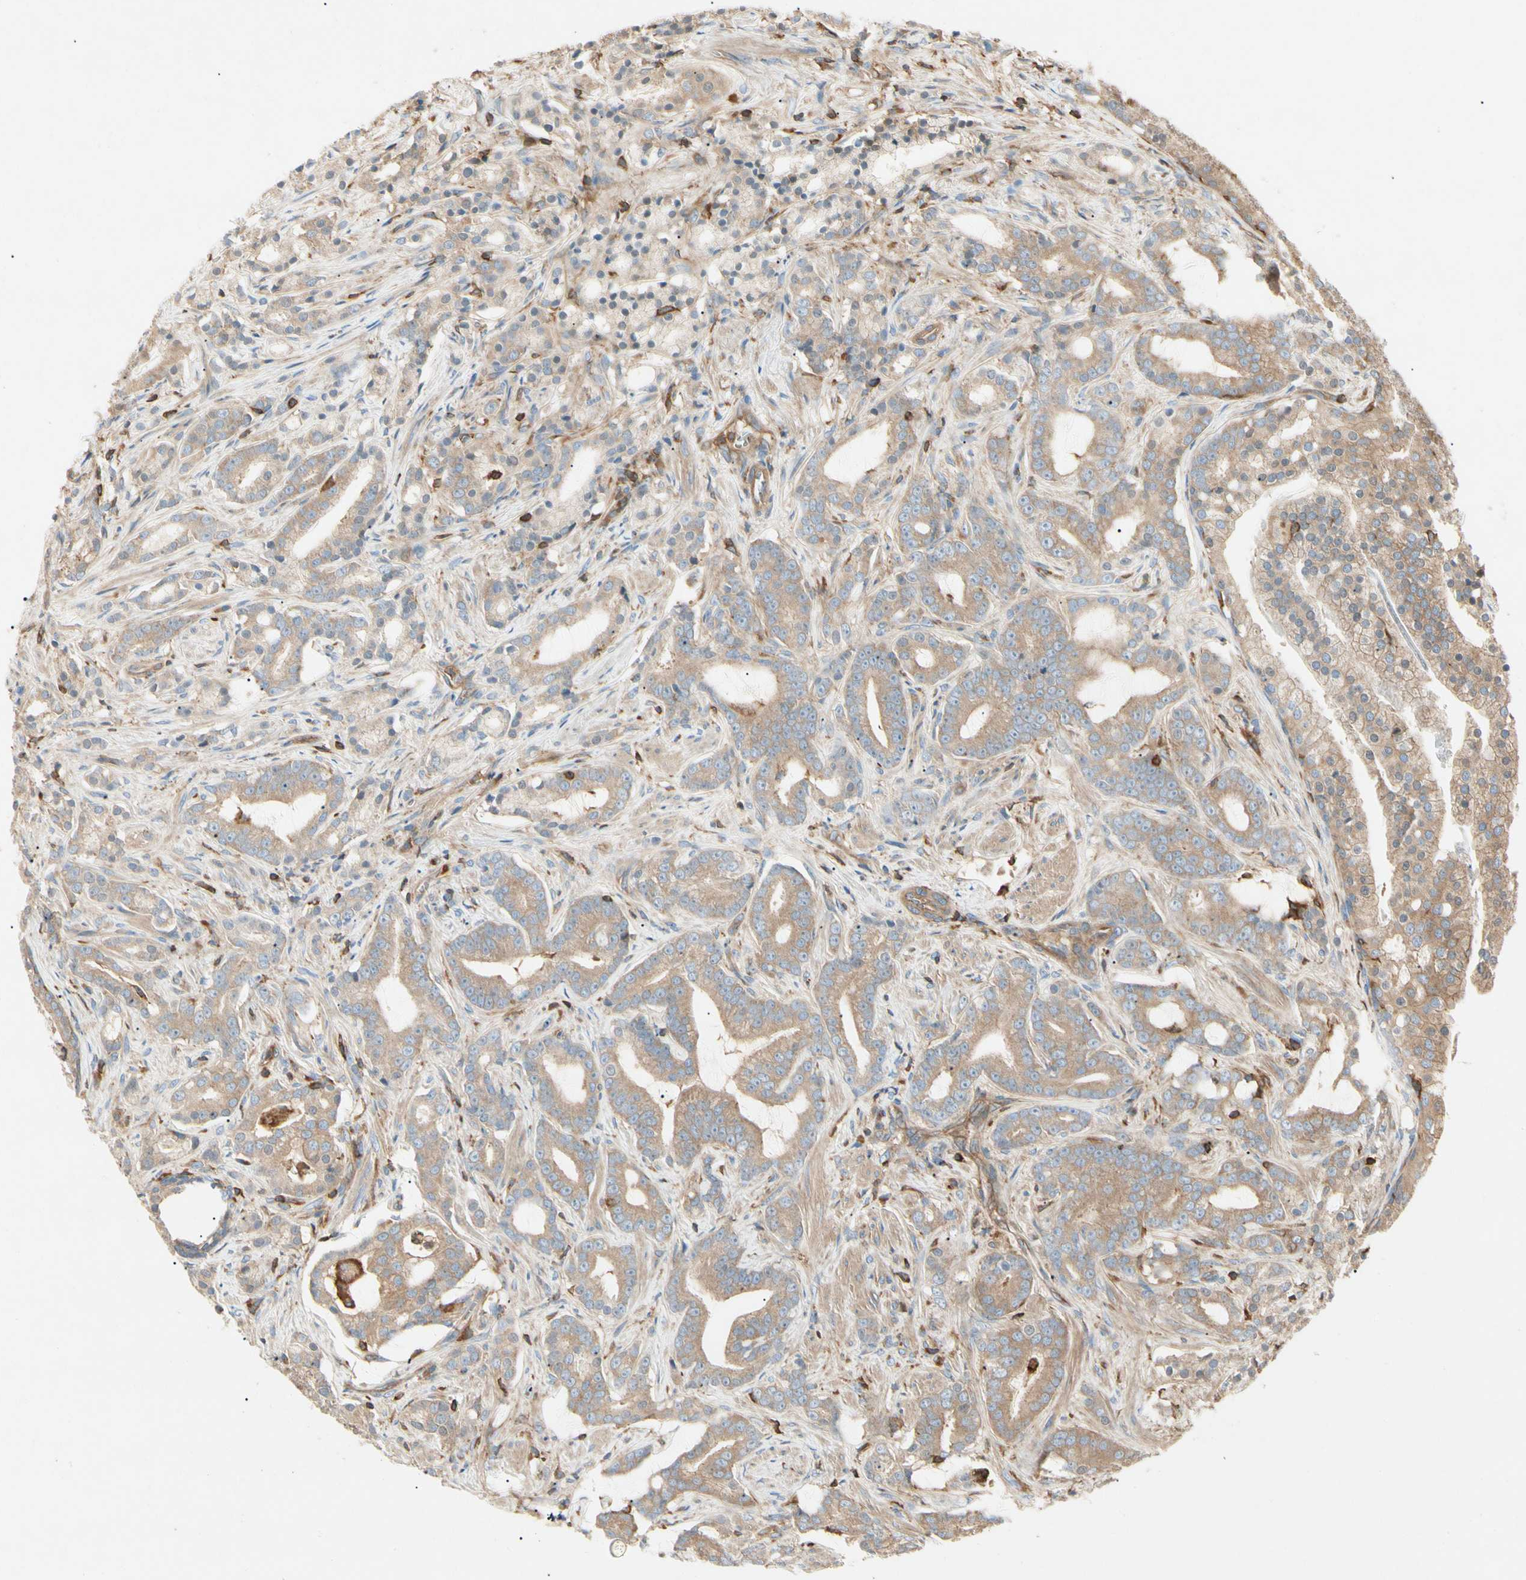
{"staining": {"intensity": "weak", "quantity": ">75%", "location": "cytoplasmic/membranous"}, "tissue": "prostate cancer", "cell_type": "Tumor cells", "image_type": "cancer", "snomed": [{"axis": "morphology", "description": "Adenocarcinoma, Low grade"}, {"axis": "topography", "description": "Prostate"}], "caption": "Tumor cells display low levels of weak cytoplasmic/membranous expression in approximately >75% of cells in human adenocarcinoma (low-grade) (prostate).", "gene": "ARPC2", "patient": {"sex": "male", "age": 58}}